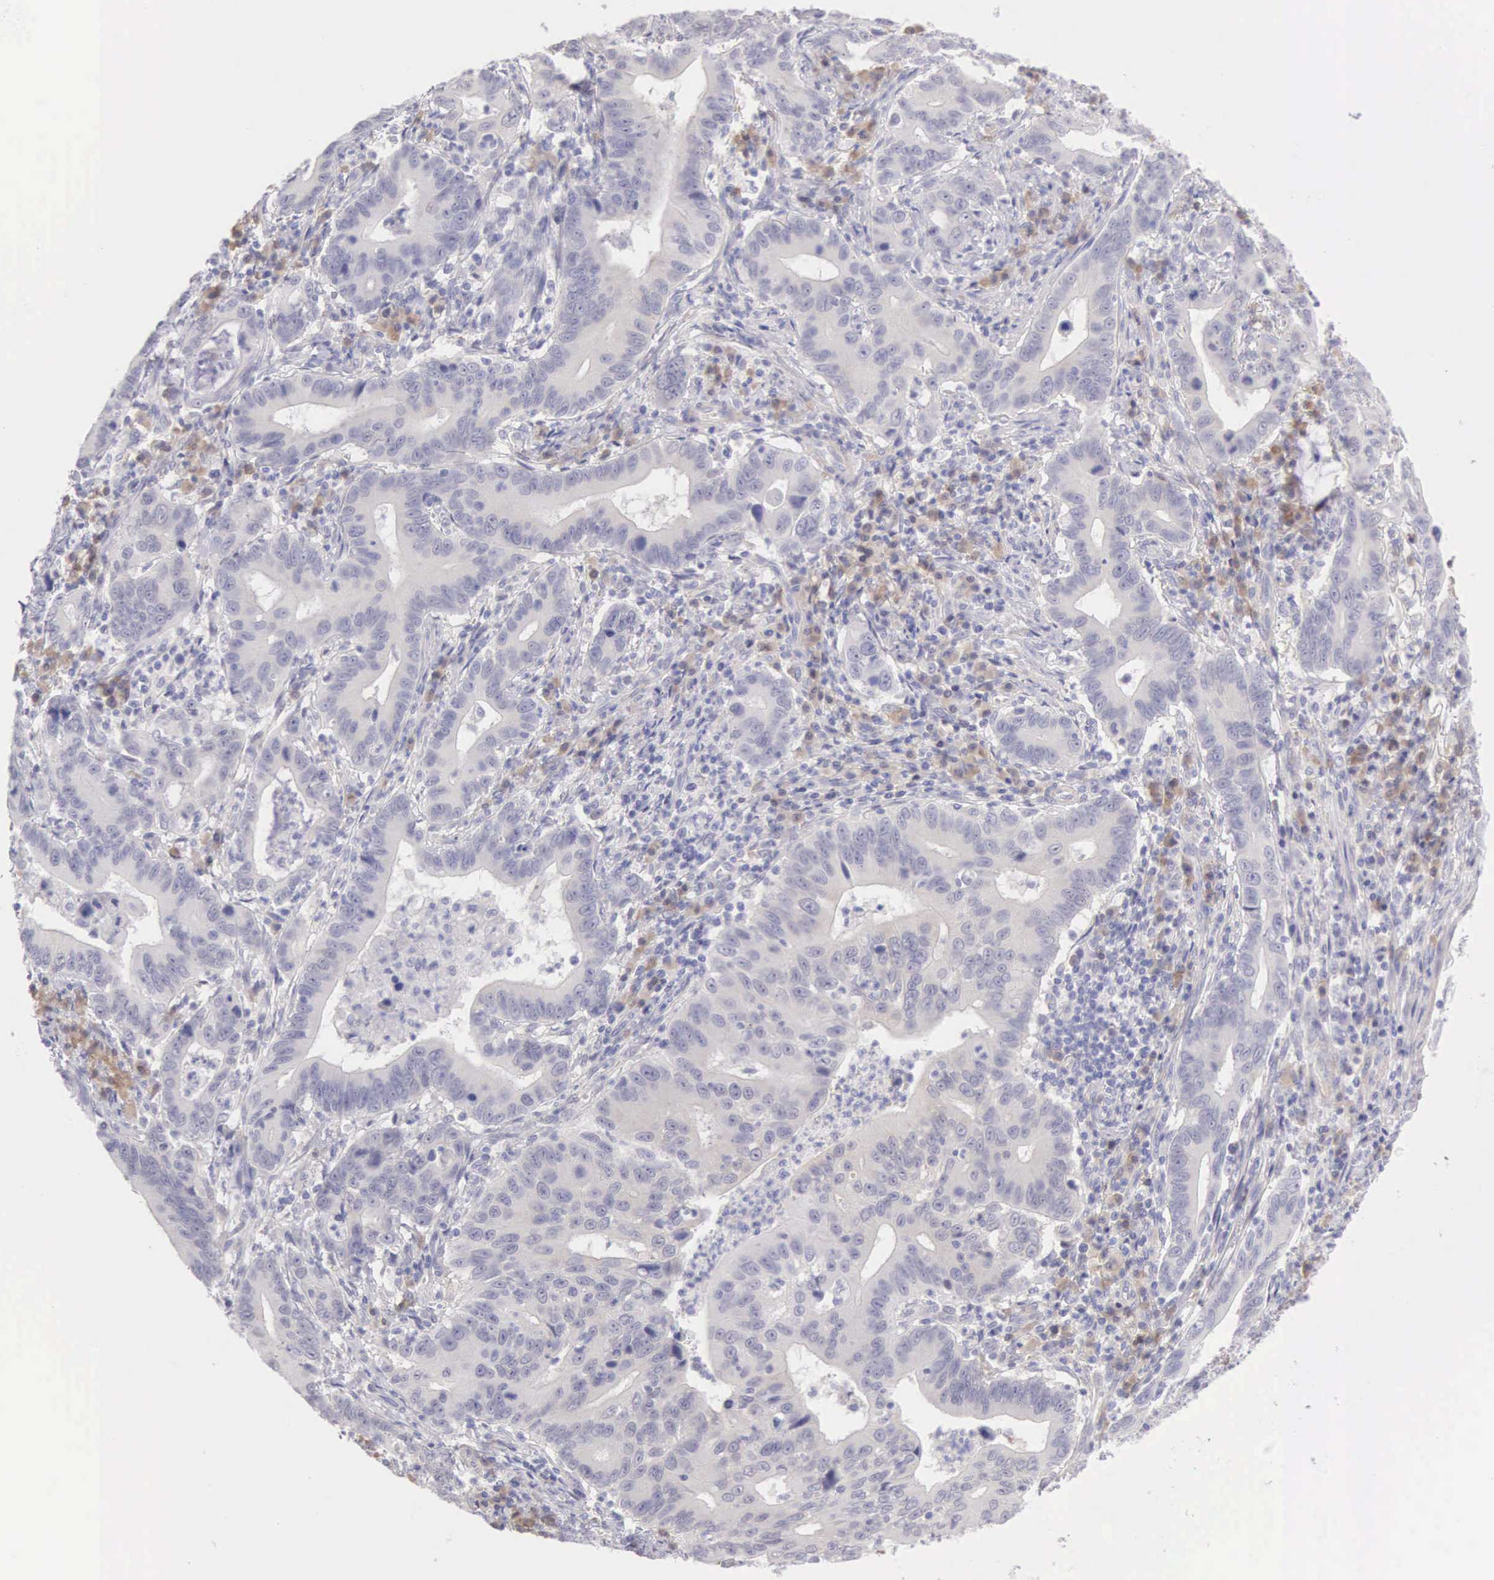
{"staining": {"intensity": "weak", "quantity": "<25%", "location": "cytoplasmic/membranous"}, "tissue": "stomach cancer", "cell_type": "Tumor cells", "image_type": "cancer", "snomed": [{"axis": "morphology", "description": "Adenocarcinoma, NOS"}, {"axis": "topography", "description": "Stomach, upper"}], "caption": "This is a image of immunohistochemistry staining of stomach cancer (adenocarcinoma), which shows no positivity in tumor cells.", "gene": "ARFGAP3", "patient": {"sex": "male", "age": 63}}